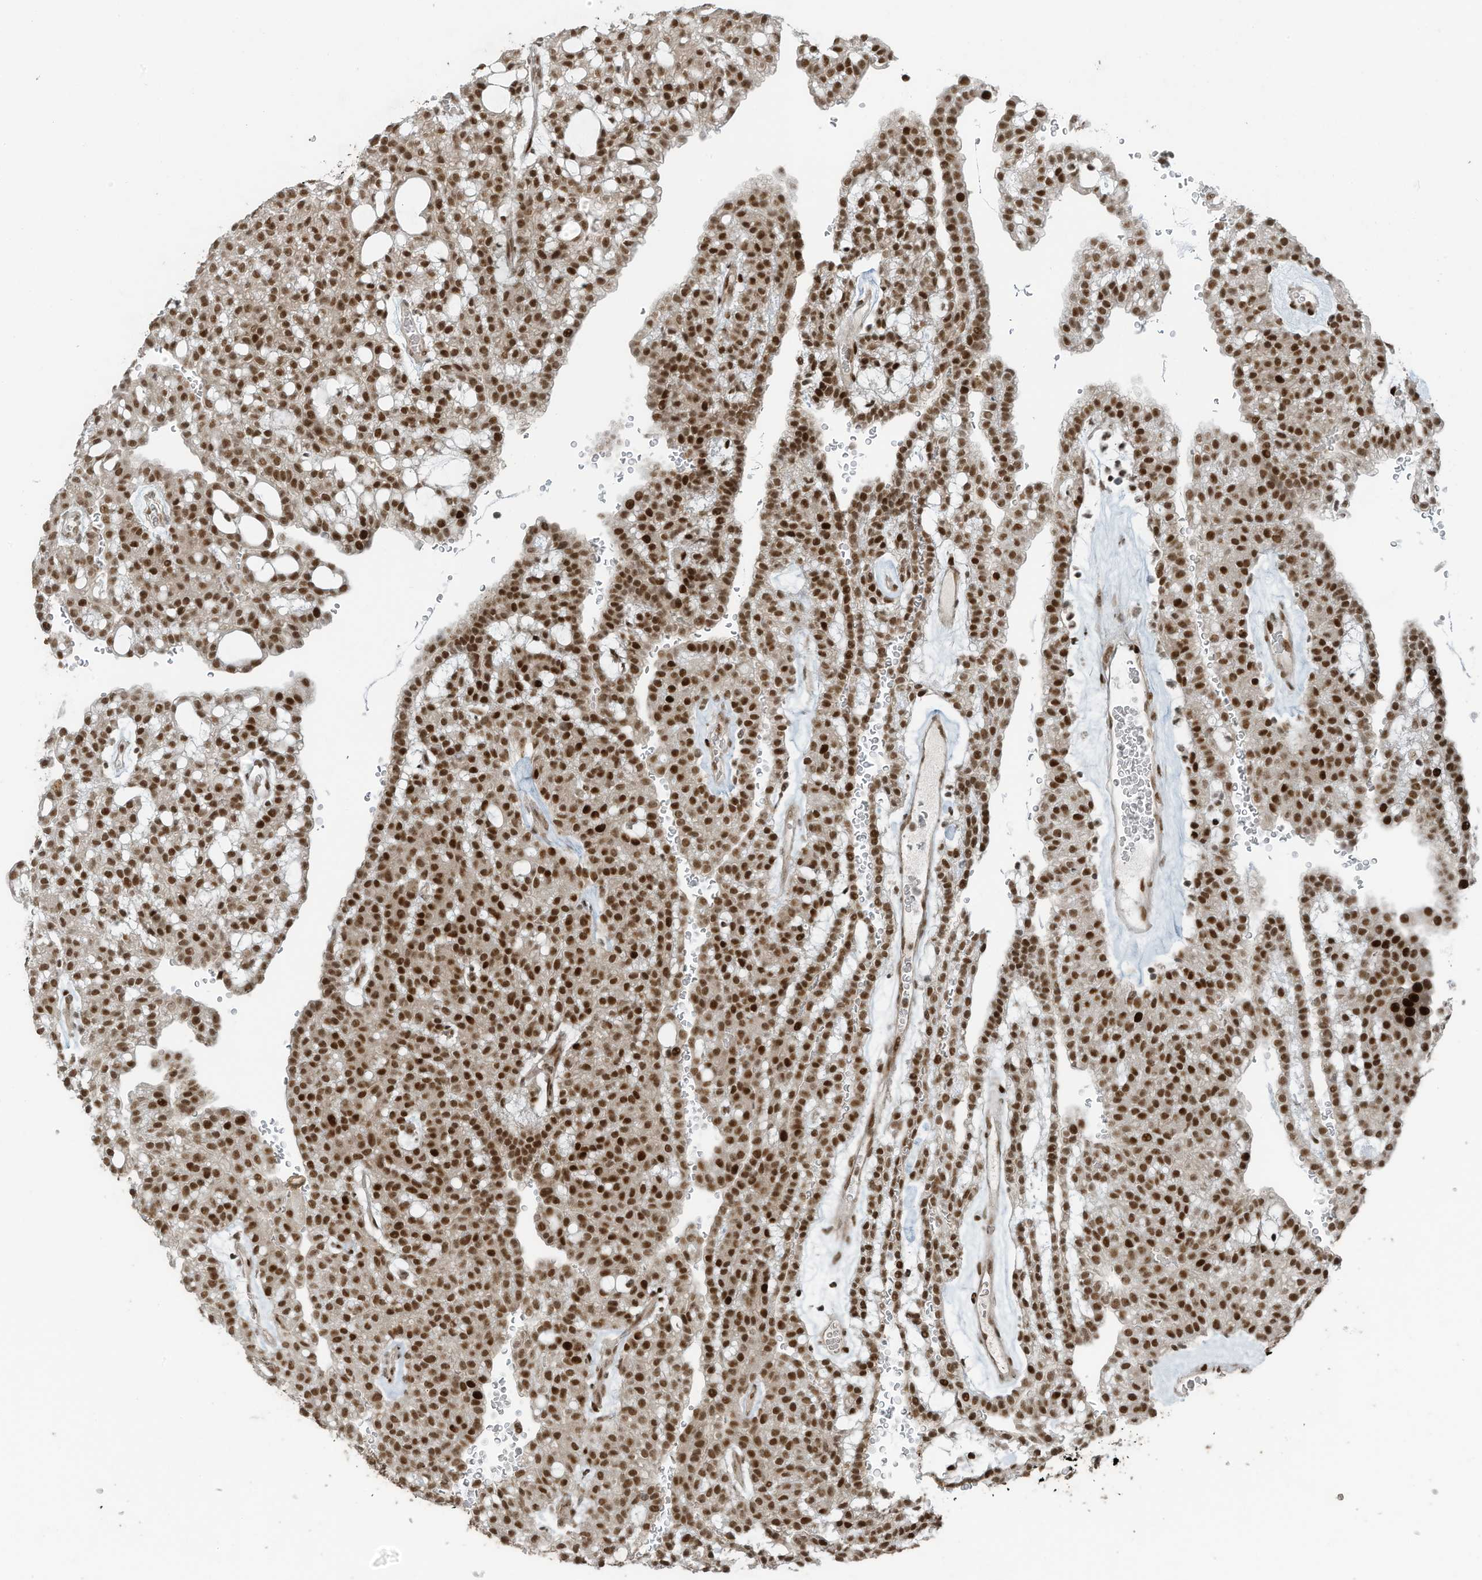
{"staining": {"intensity": "strong", "quantity": ">75%", "location": "nuclear"}, "tissue": "renal cancer", "cell_type": "Tumor cells", "image_type": "cancer", "snomed": [{"axis": "morphology", "description": "Adenocarcinoma, NOS"}, {"axis": "topography", "description": "Kidney"}], "caption": "Protein staining of renal cancer (adenocarcinoma) tissue displays strong nuclear positivity in approximately >75% of tumor cells.", "gene": "PCNP", "patient": {"sex": "male", "age": 63}}